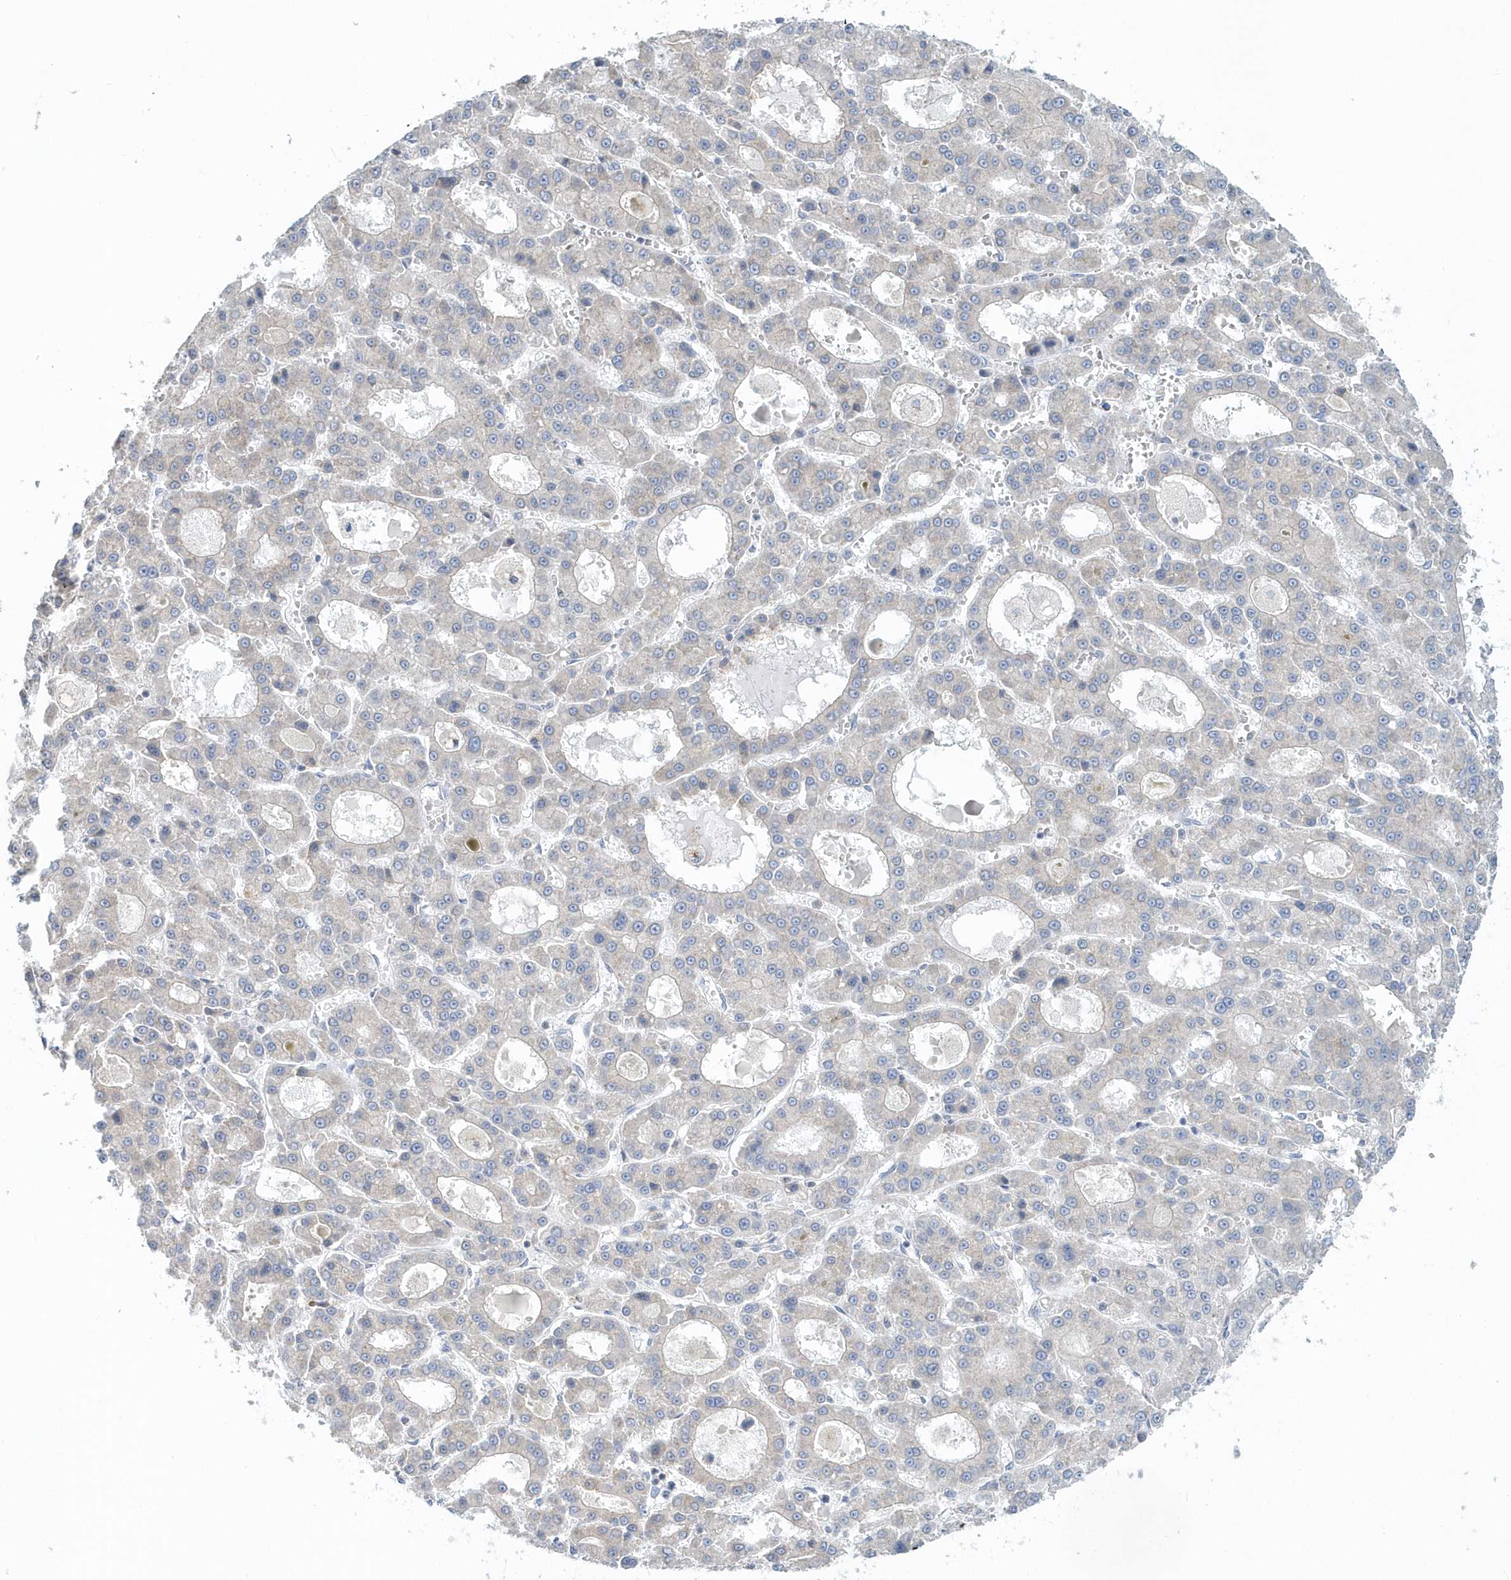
{"staining": {"intensity": "negative", "quantity": "none", "location": "none"}, "tissue": "liver cancer", "cell_type": "Tumor cells", "image_type": "cancer", "snomed": [{"axis": "morphology", "description": "Carcinoma, Hepatocellular, NOS"}, {"axis": "topography", "description": "Liver"}], "caption": "Immunohistochemistry (IHC) histopathology image of human liver cancer stained for a protein (brown), which displays no staining in tumor cells. (DAB immunohistochemistry with hematoxylin counter stain).", "gene": "EIF3C", "patient": {"sex": "male", "age": 70}}